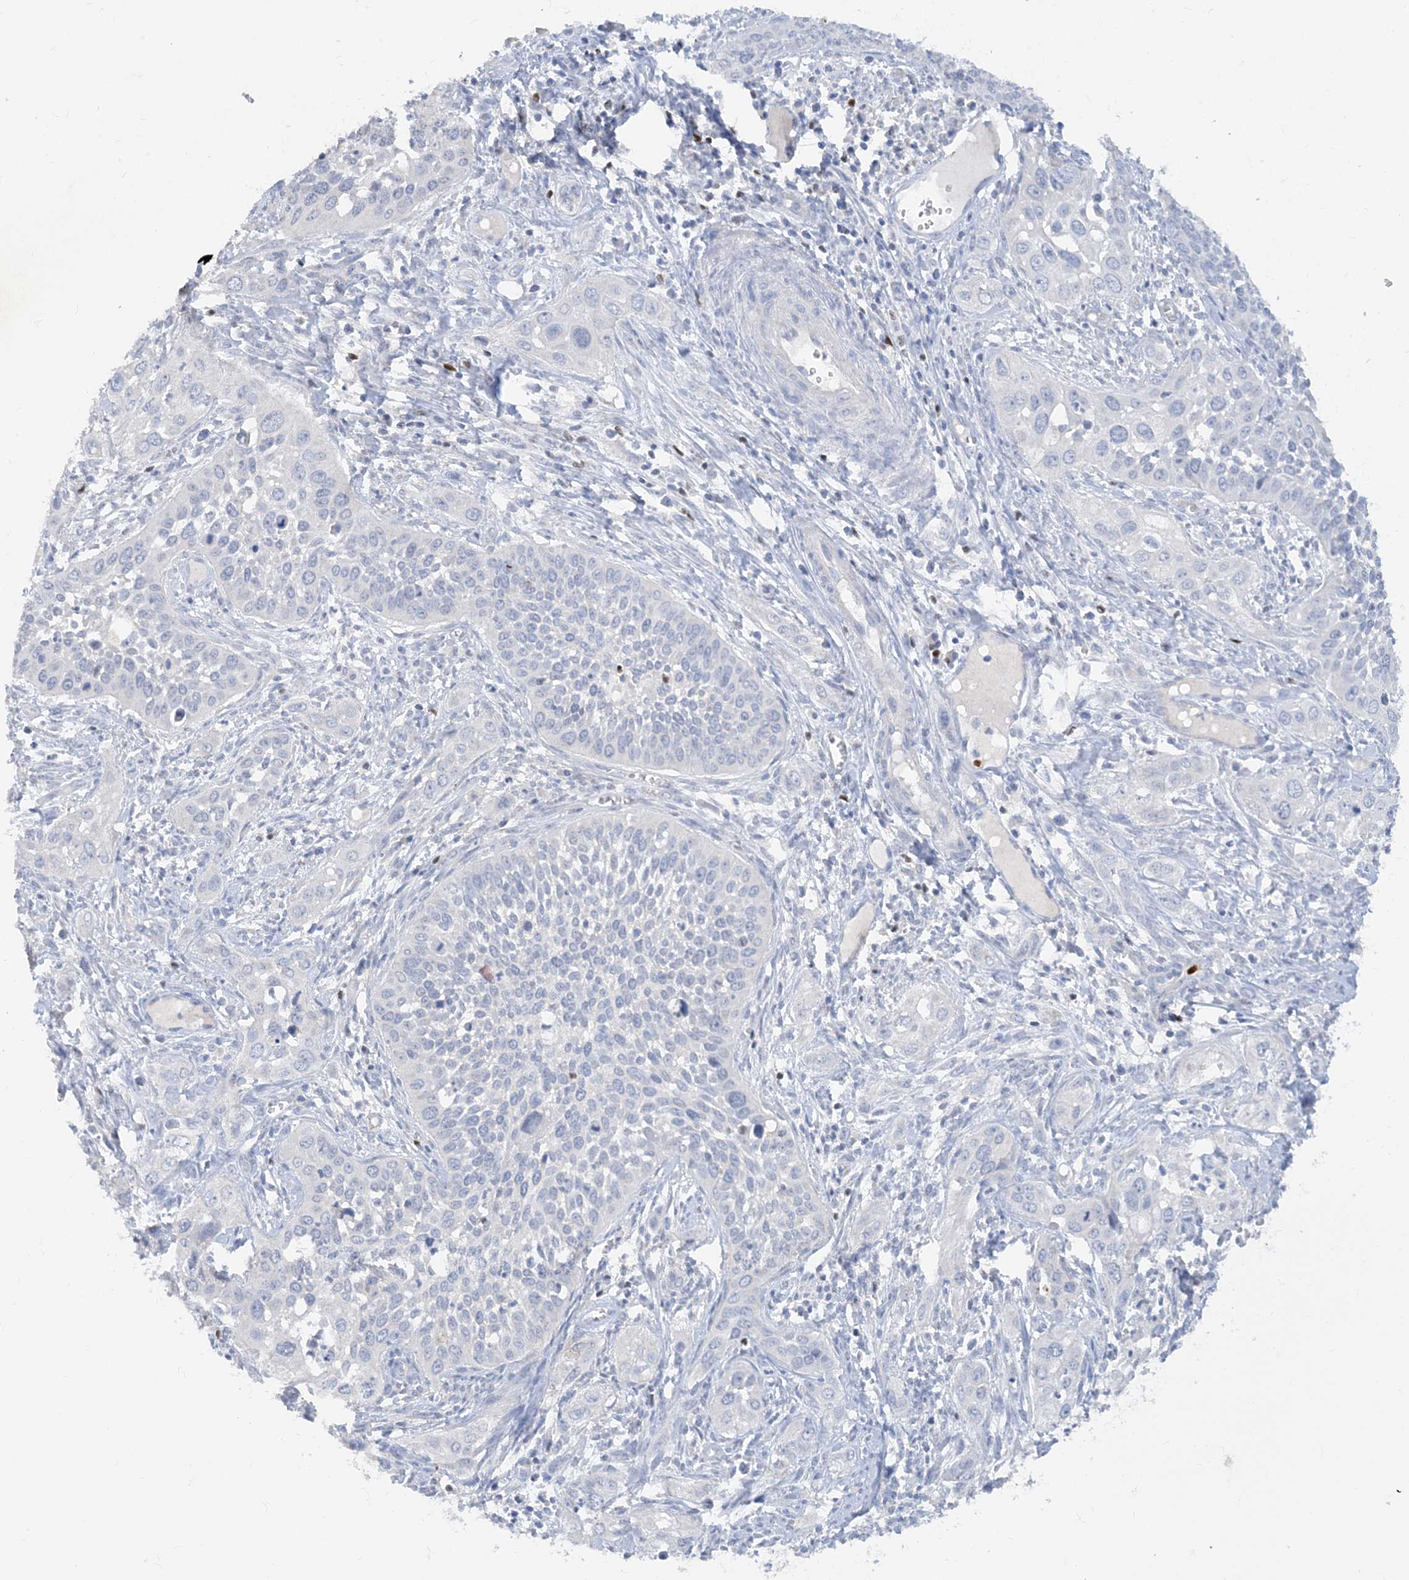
{"staining": {"intensity": "negative", "quantity": "none", "location": "none"}, "tissue": "cervical cancer", "cell_type": "Tumor cells", "image_type": "cancer", "snomed": [{"axis": "morphology", "description": "Squamous cell carcinoma, NOS"}, {"axis": "topography", "description": "Cervix"}], "caption": "IHC histopathology image of neoplastic tissue: cervical cancer (squamous cell carcinoma) stained with DAB (3,3'-diaminobenzidine) shows no significant protein positivity in tumor cells. The staining was performed using DAB to visualize the protein expression in brown, while the nuclei were stained in blue with hematoxylin (Magnification: 20x).", "gene": "TBX21", "patient": {"sex": "female", "age": 34}}